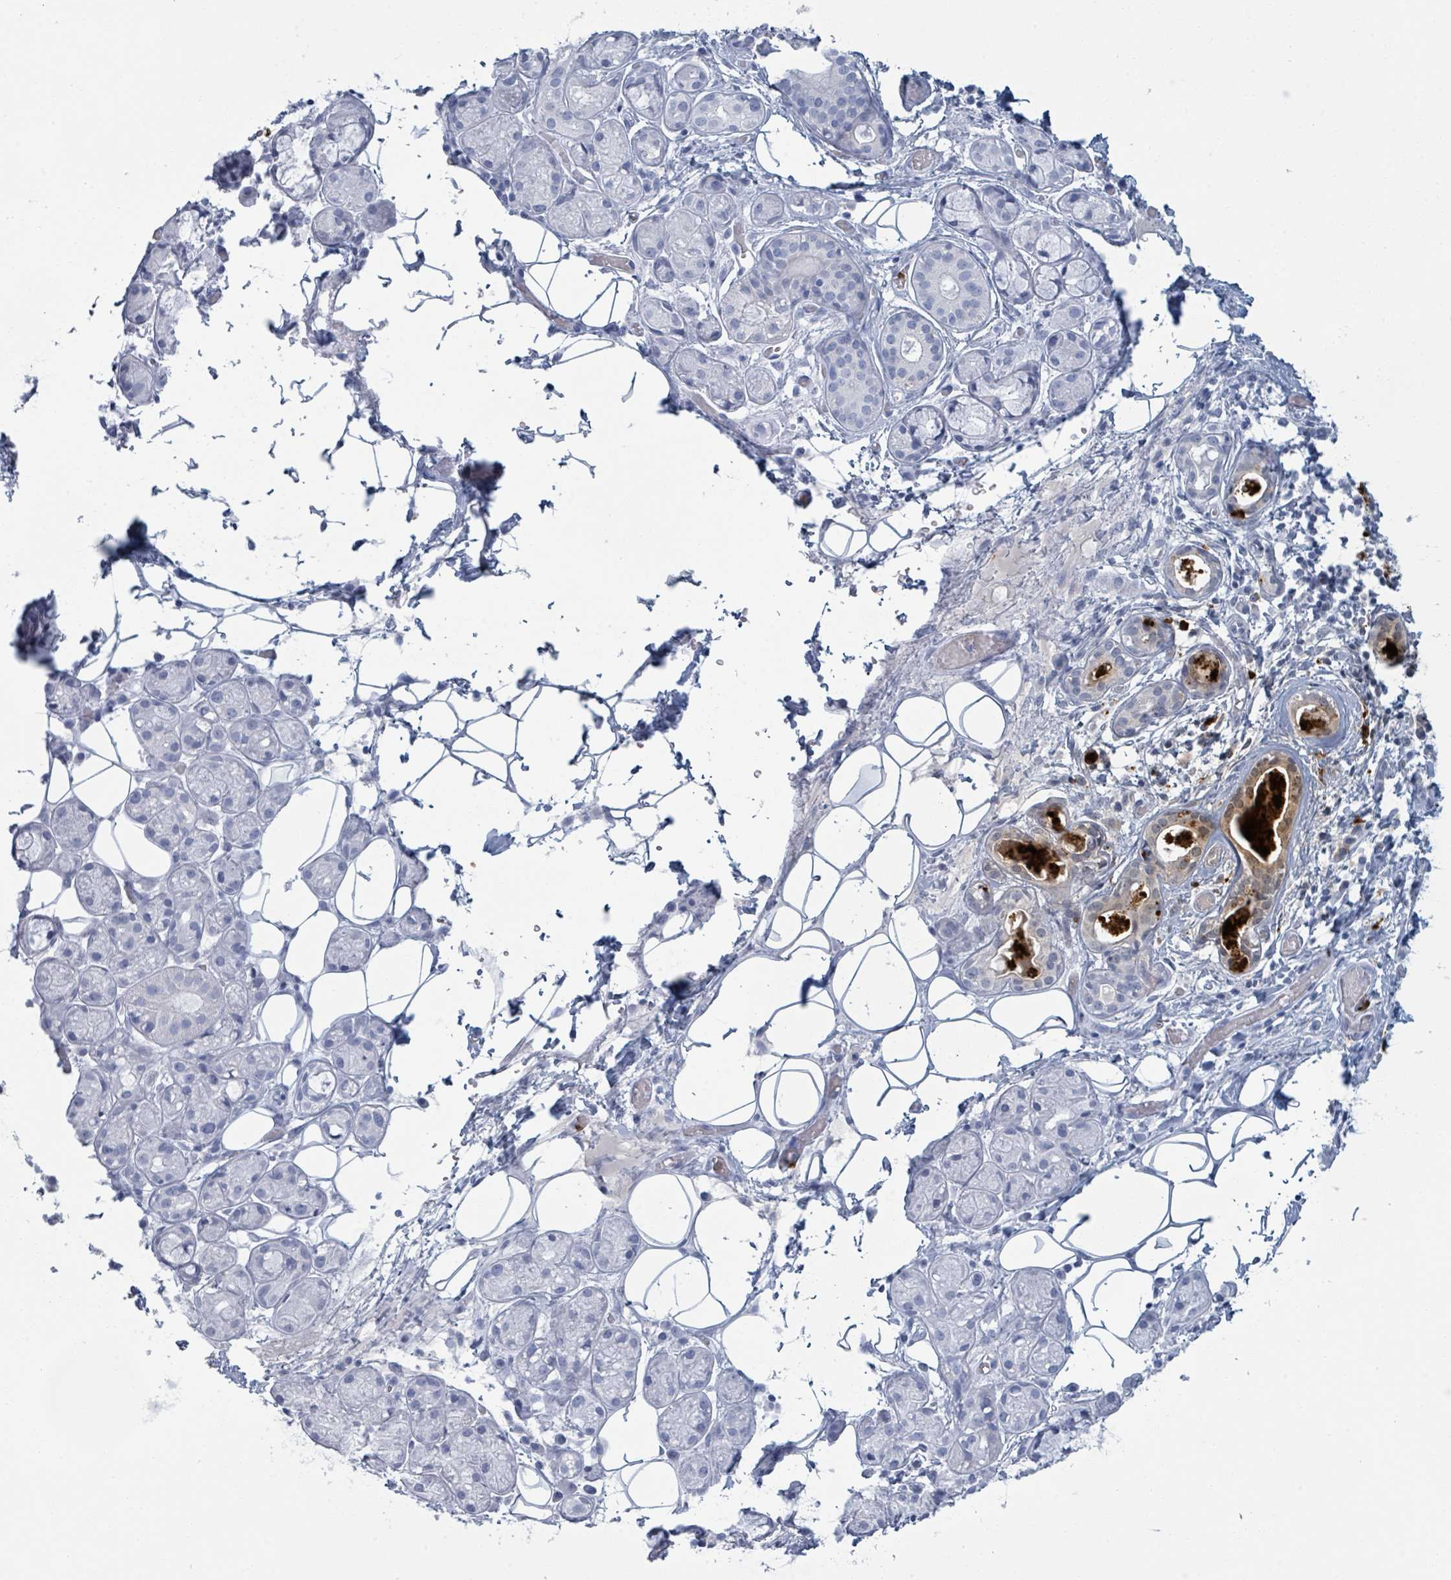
{"staining": {"intensity": "negative", "quantity": "none", "location": "none"}, "tissue": "salivary gland", "cell_type": "Glandular cells", "image_type": "normal", "snomed": [{"axis": "morphology", "description": "Normal tissue, NOS"}, {"axis": "topography", "description": "Salivary gland"}], "caption": "Immunohistochemistry histopathology image of unremarkable salivary gland stained for a protein (brown), which demonstrates no positivity in glandular cells.", "gene": "DEFA4", "patient": {"sex": "male", "age": 82}}